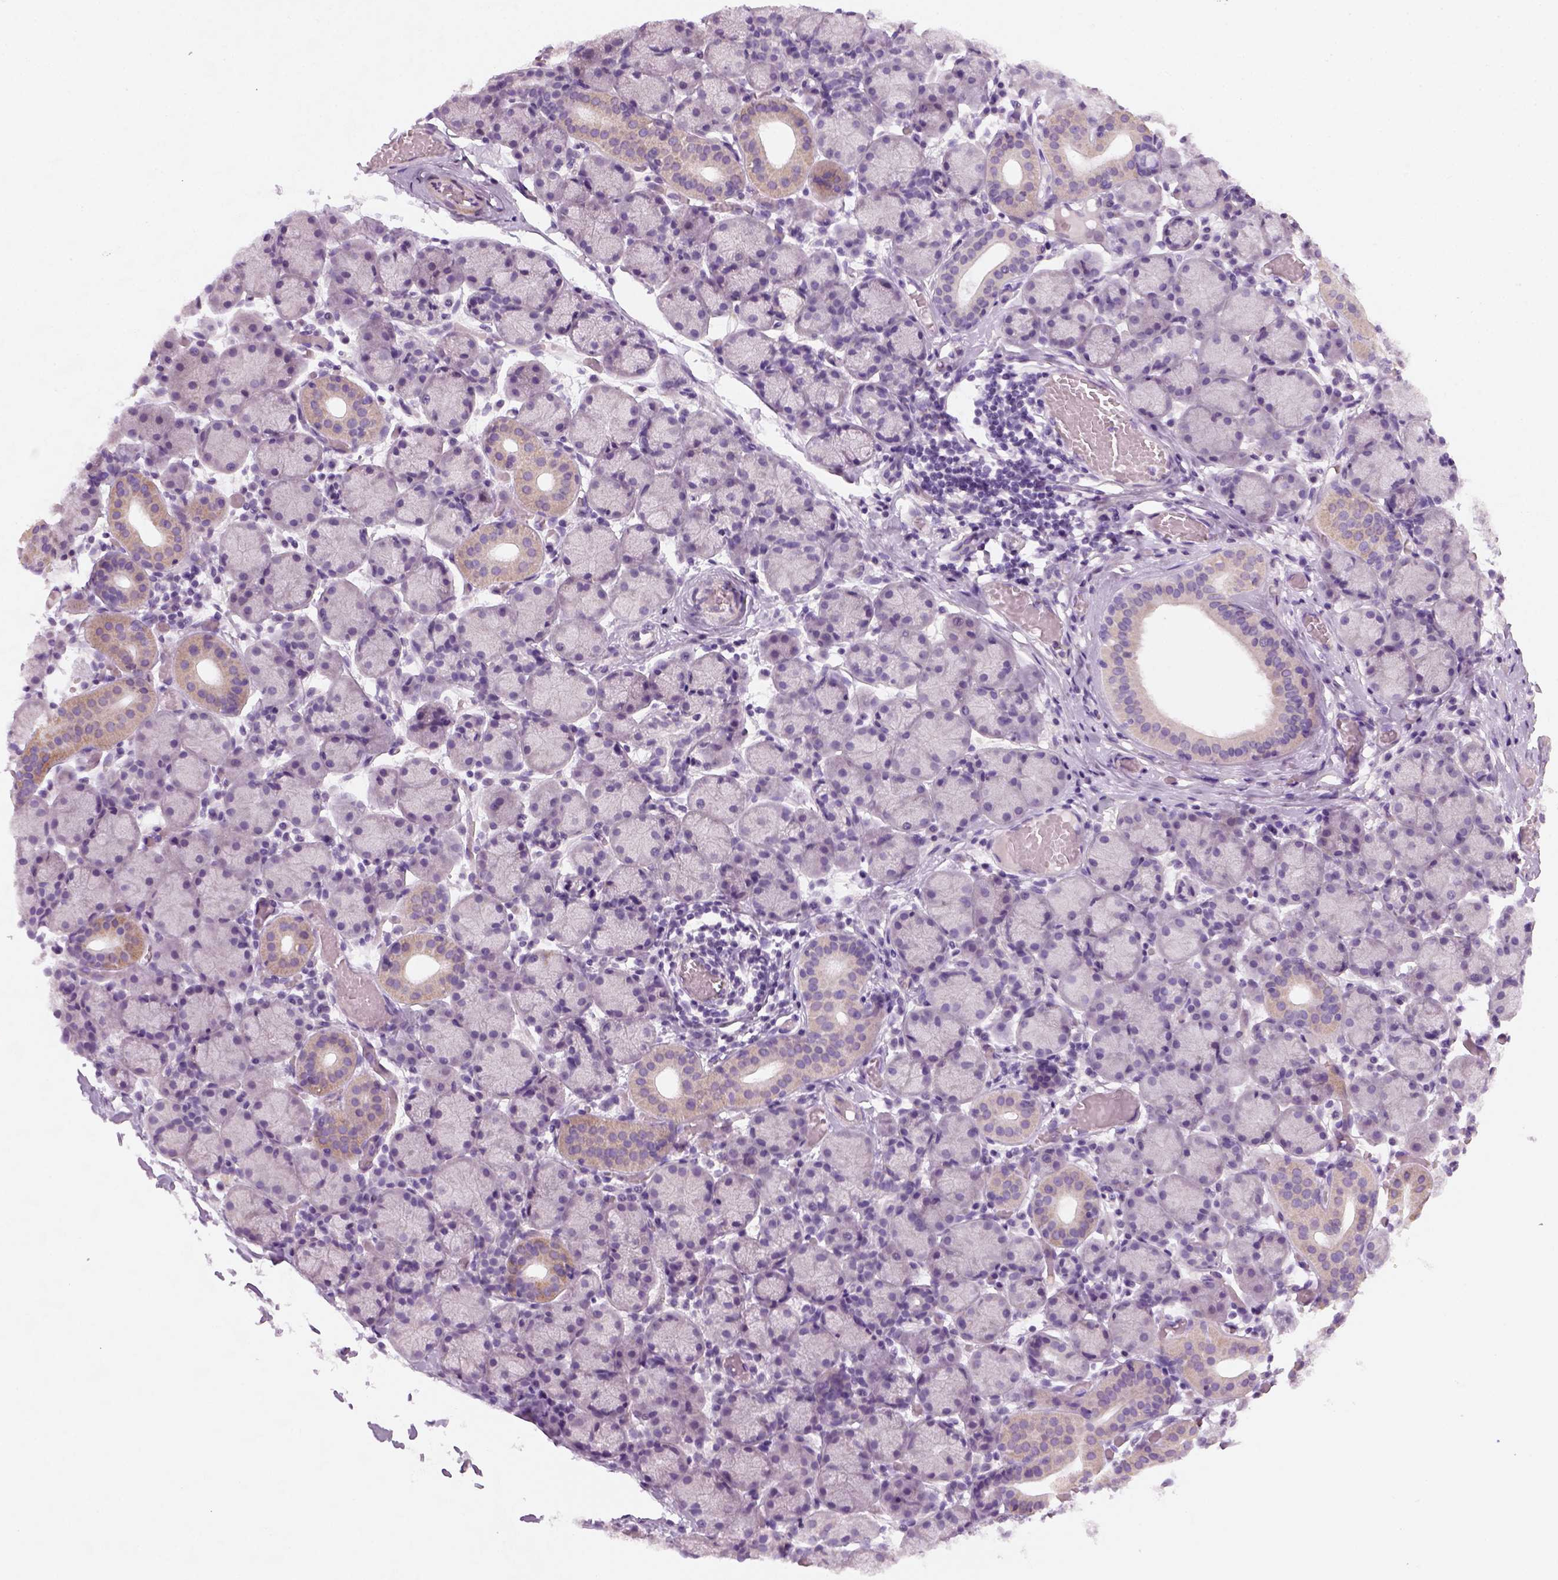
{"staining": {"intensity": "moderate", "quantity": "<25%", "location": "cytoplasmic/membranous"}, "tissue": "salivary gland", "cell_type": "Glandular cells", "image_type": "normal", "snomed": [{"axis": "morphology", "description": "Normal tissue, NOS"}, {"axis": "topography", "description": "Salivary gland"}], "caption": "Glandular cells display low levels of moderate cytoplasmic/membranous staining in about <25% of cells in benign human salivary gland.", "gene": "NUDT6", "patient": {"sex": "female", "age": 24}}